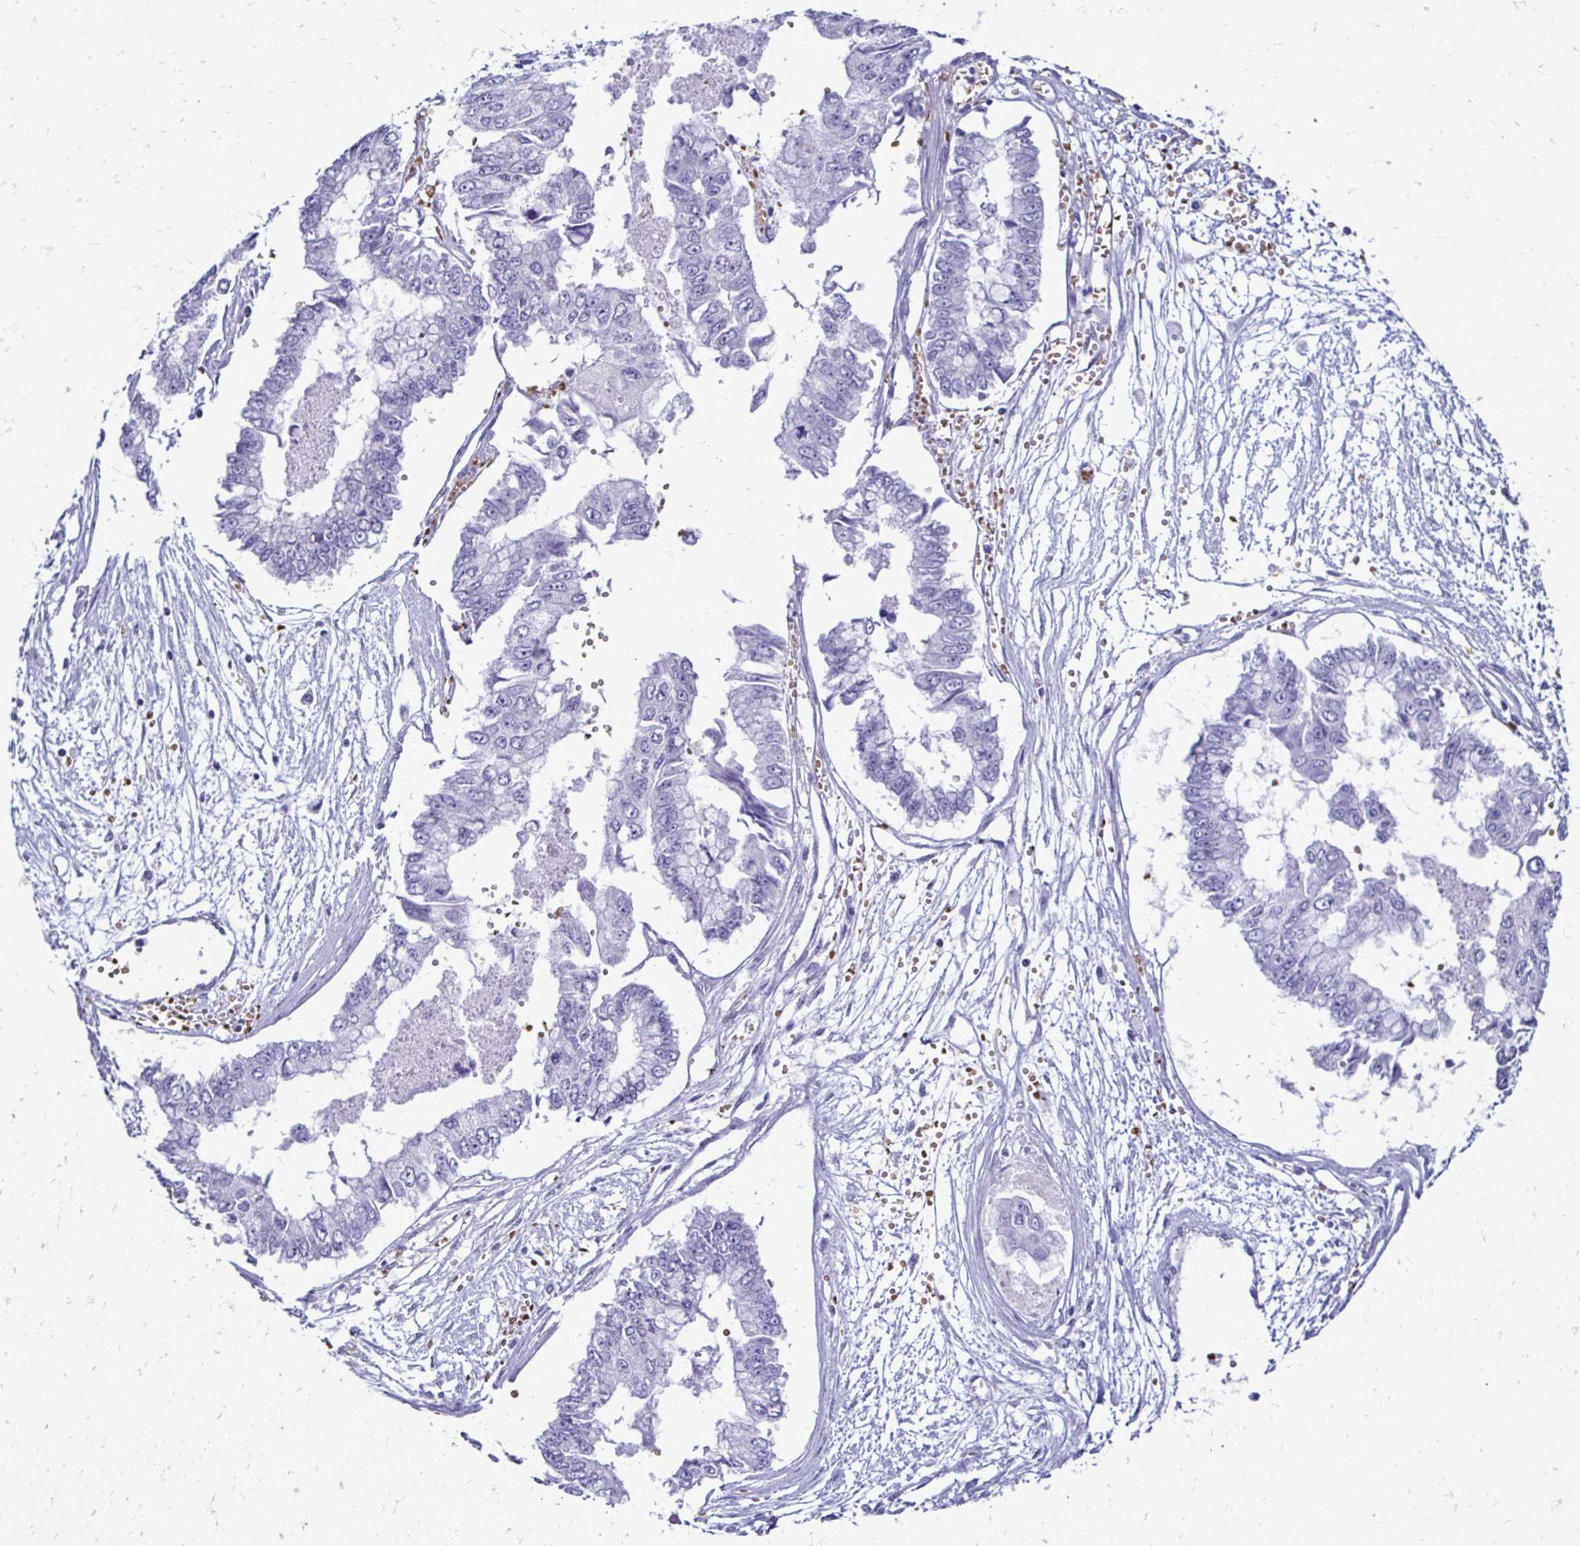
{"staining": {"intensity": "negative", "quantity": "none", "location": "none"}, "tissue": "ovarian cancer", "cell_type": "Tumor cells", "image_type": "cancer", "snomed": [{"axis": "morphology", "description": "Cystadenocarcinoma, mucinous, NOS"}, {"axis": "topography", "description": "Ovary"}], "caption": "Immunohistochemistry (IHC) of human ovarian cancer demonstrates no staining in tumor cells. (DAB (3,3'-diaminobenzidine) IHC, high magnification).", "gene": "RHBDL3", "patient": {"sex": "female", "age": 72}}